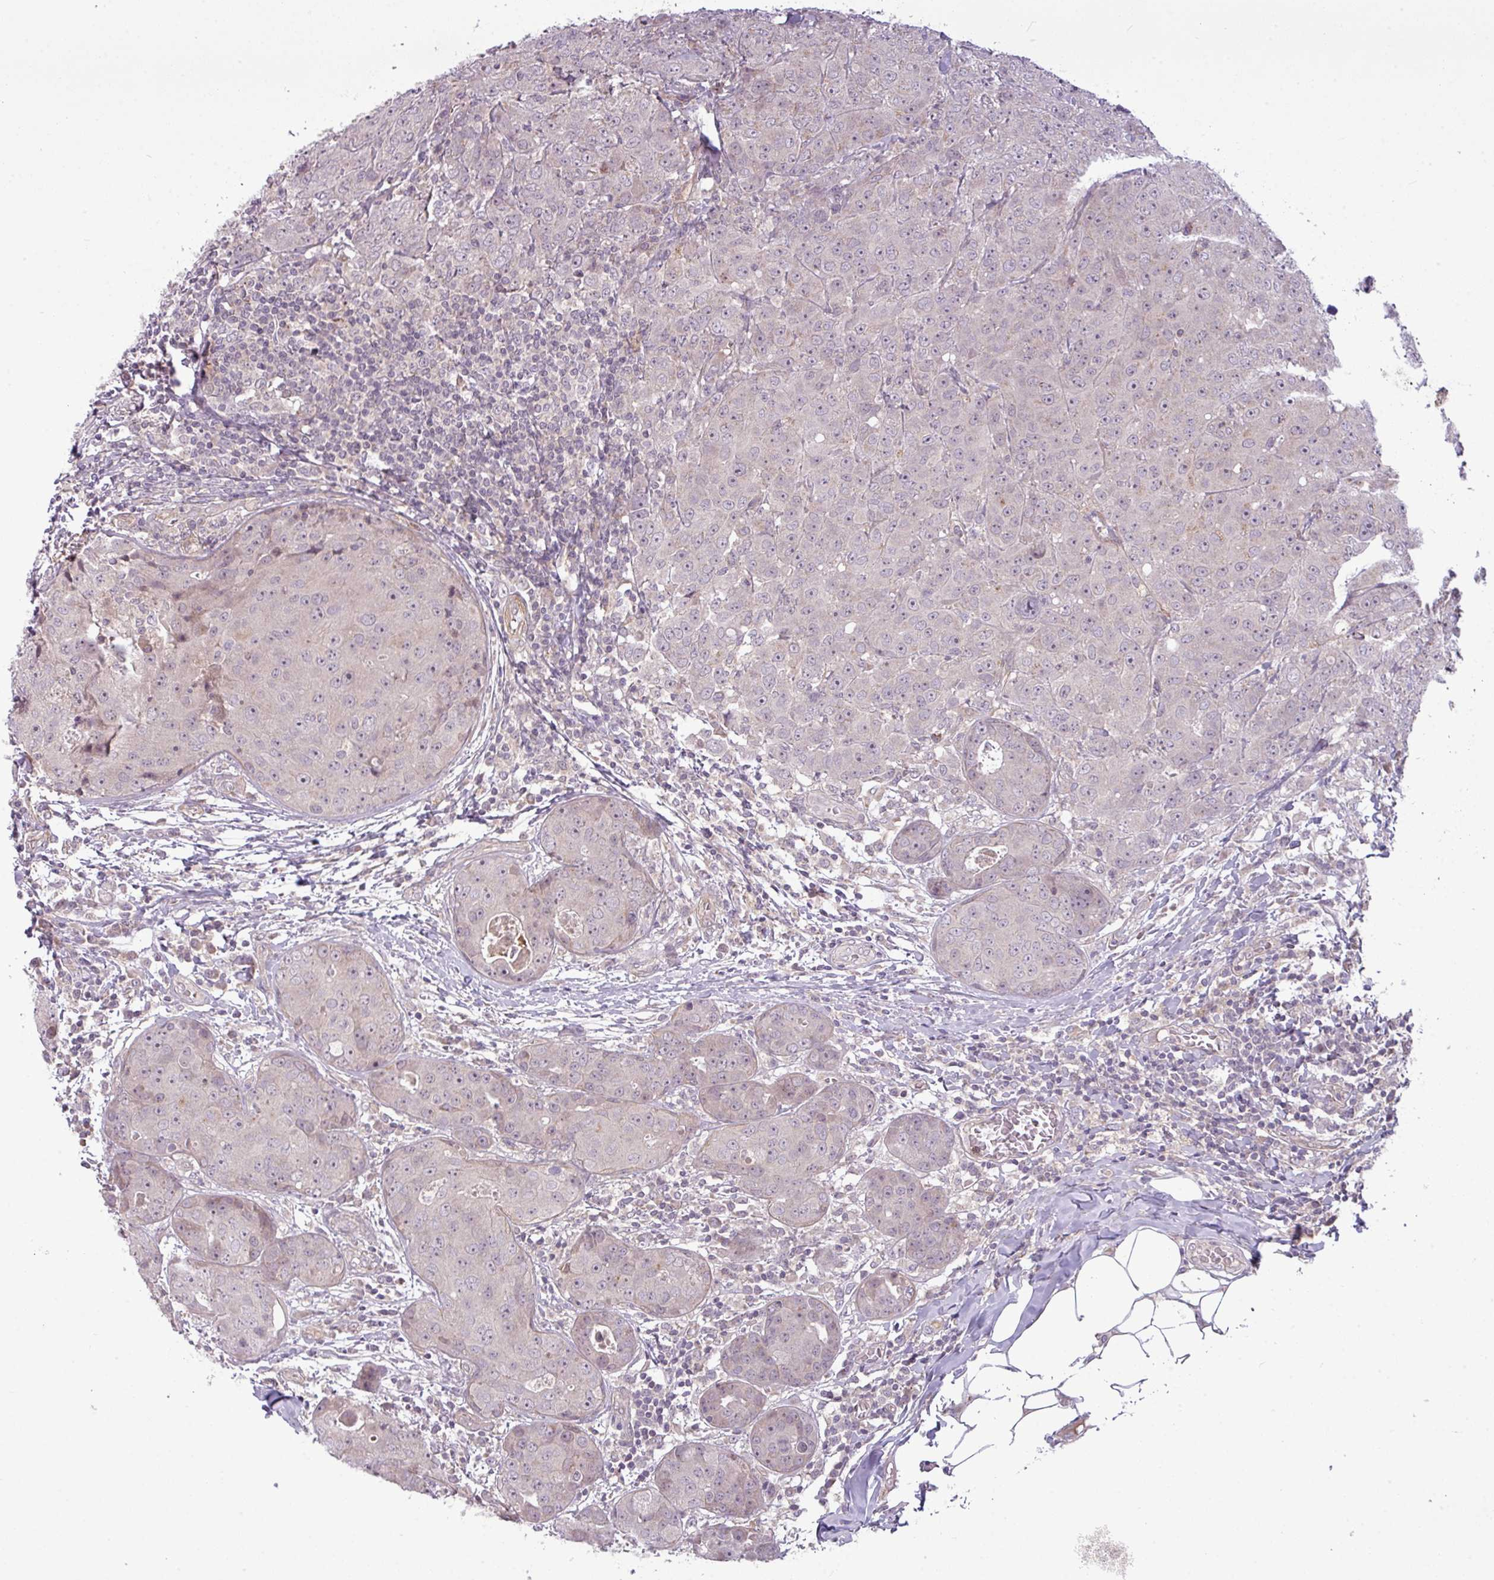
{"staining": {"intensity": "negative", "quantity": "none", "location": "none"}, "tissue": "breast cancer", "cell_type": "Tumor cells", "image_type": "cancer", "snomed": [{"axis": "morphology", "description": "Duct carcinoma"}, {"axis": "topography", "description": "Breast"}], "caption": "The histopathology image displays no staining of tumor cells in breast invasive ductal carcinoma.", "gene": "ZNF35", "patient": {"sex": "female", "age": 43}}